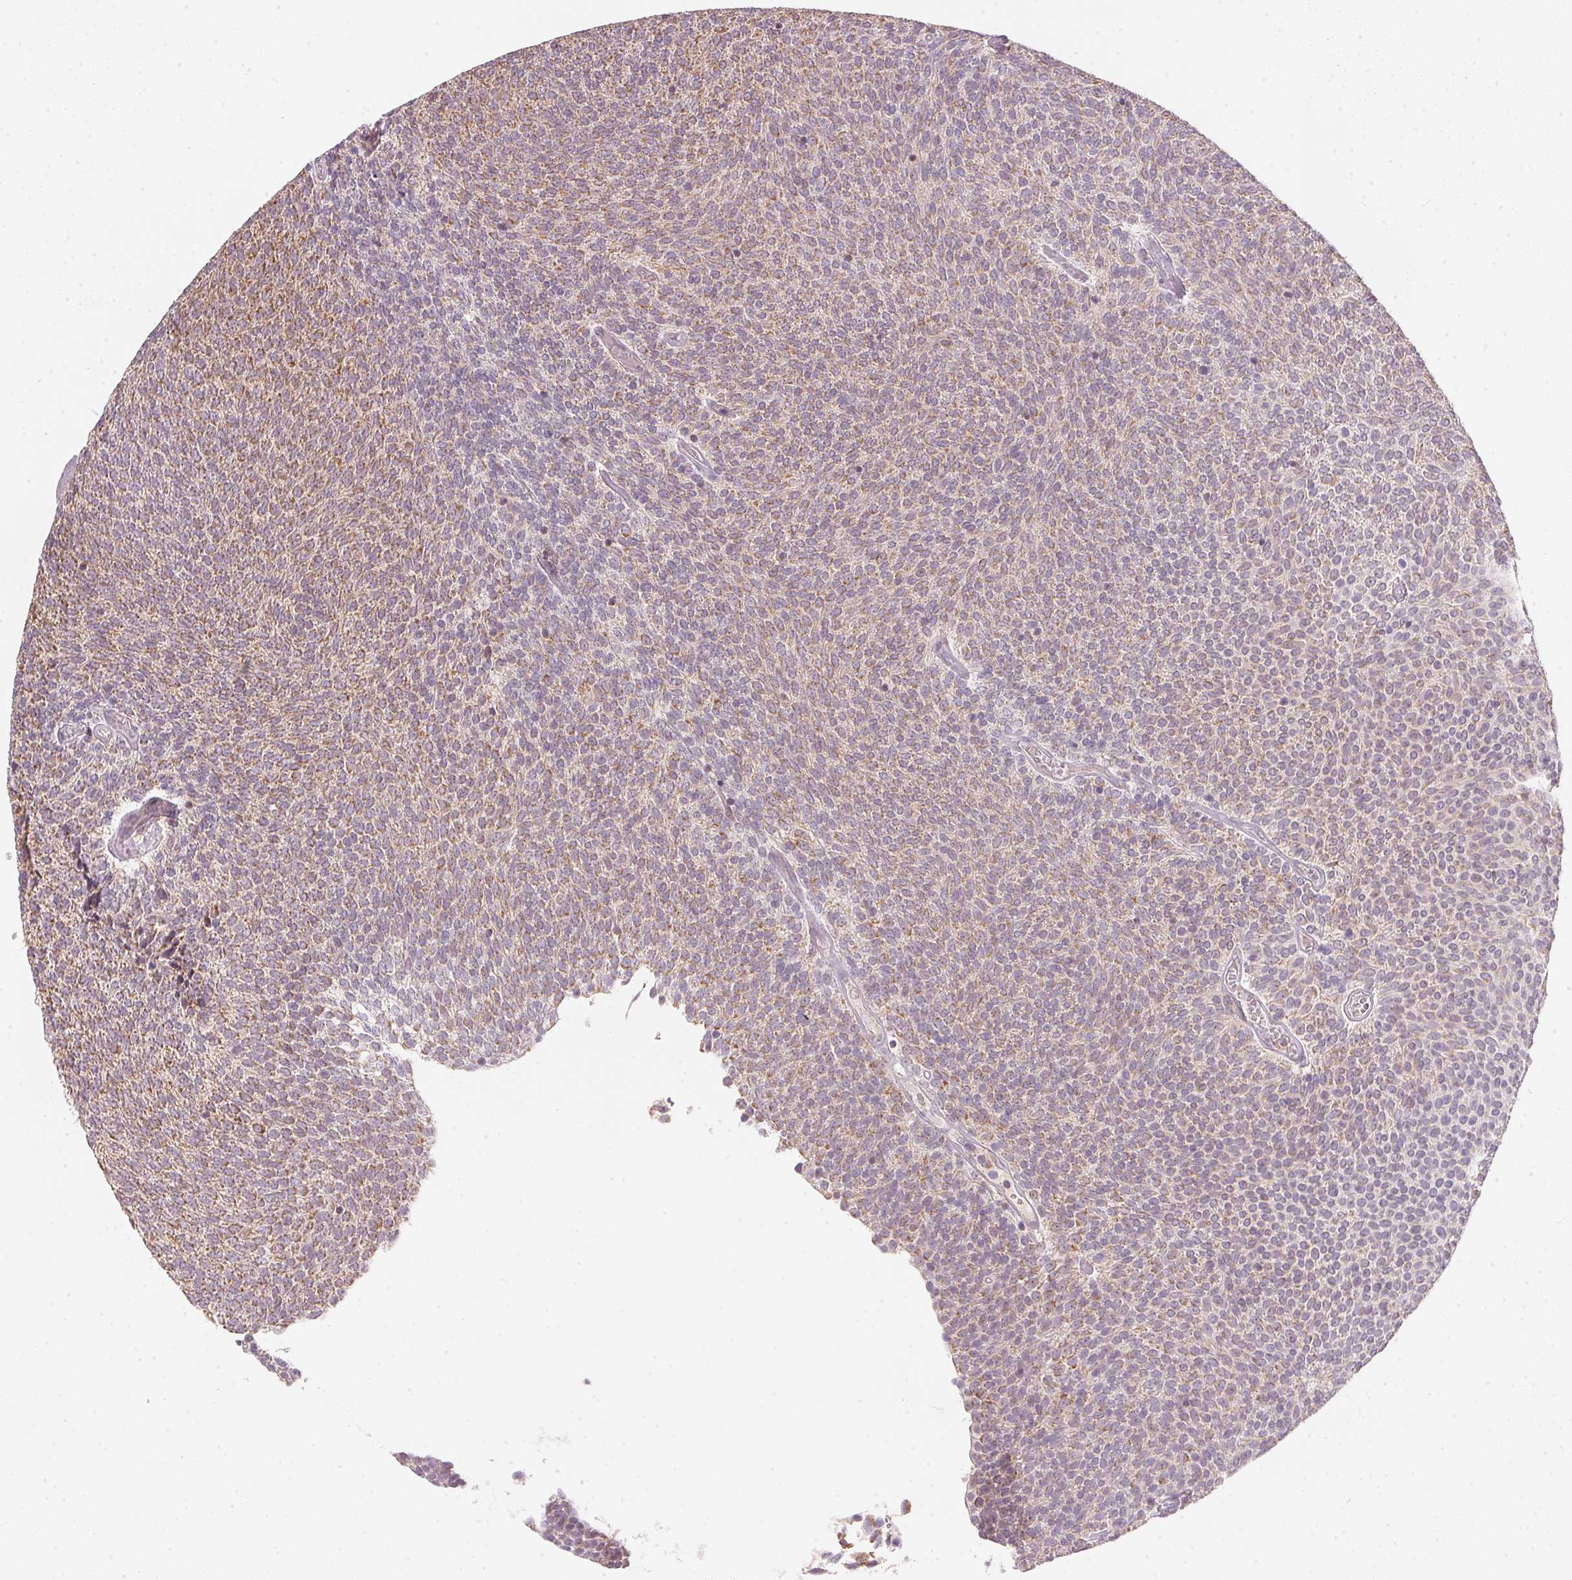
{"staining": {"intensity": "weak", "quantity": ">75%", "location": "cytoplasmic/membranous"}, "tissue": "urothelial cancer", "cell_type": "Tumor cells", "image_type": "cancer", "snomed": [{"axis": "morphology", "description": "Urothelial carcinoma, Low grade"}, {"axis": "topography", "description": "Urinary bladder"}], "caption": "Urothelial carcinoma (low-grade) stained with DAB IHC shows low levels of weak cytoplasmic/membranous expression in approximately >75% of tumor cells.", "gene": "COQ7", "patient": {"sex": "male", "age": 77}}